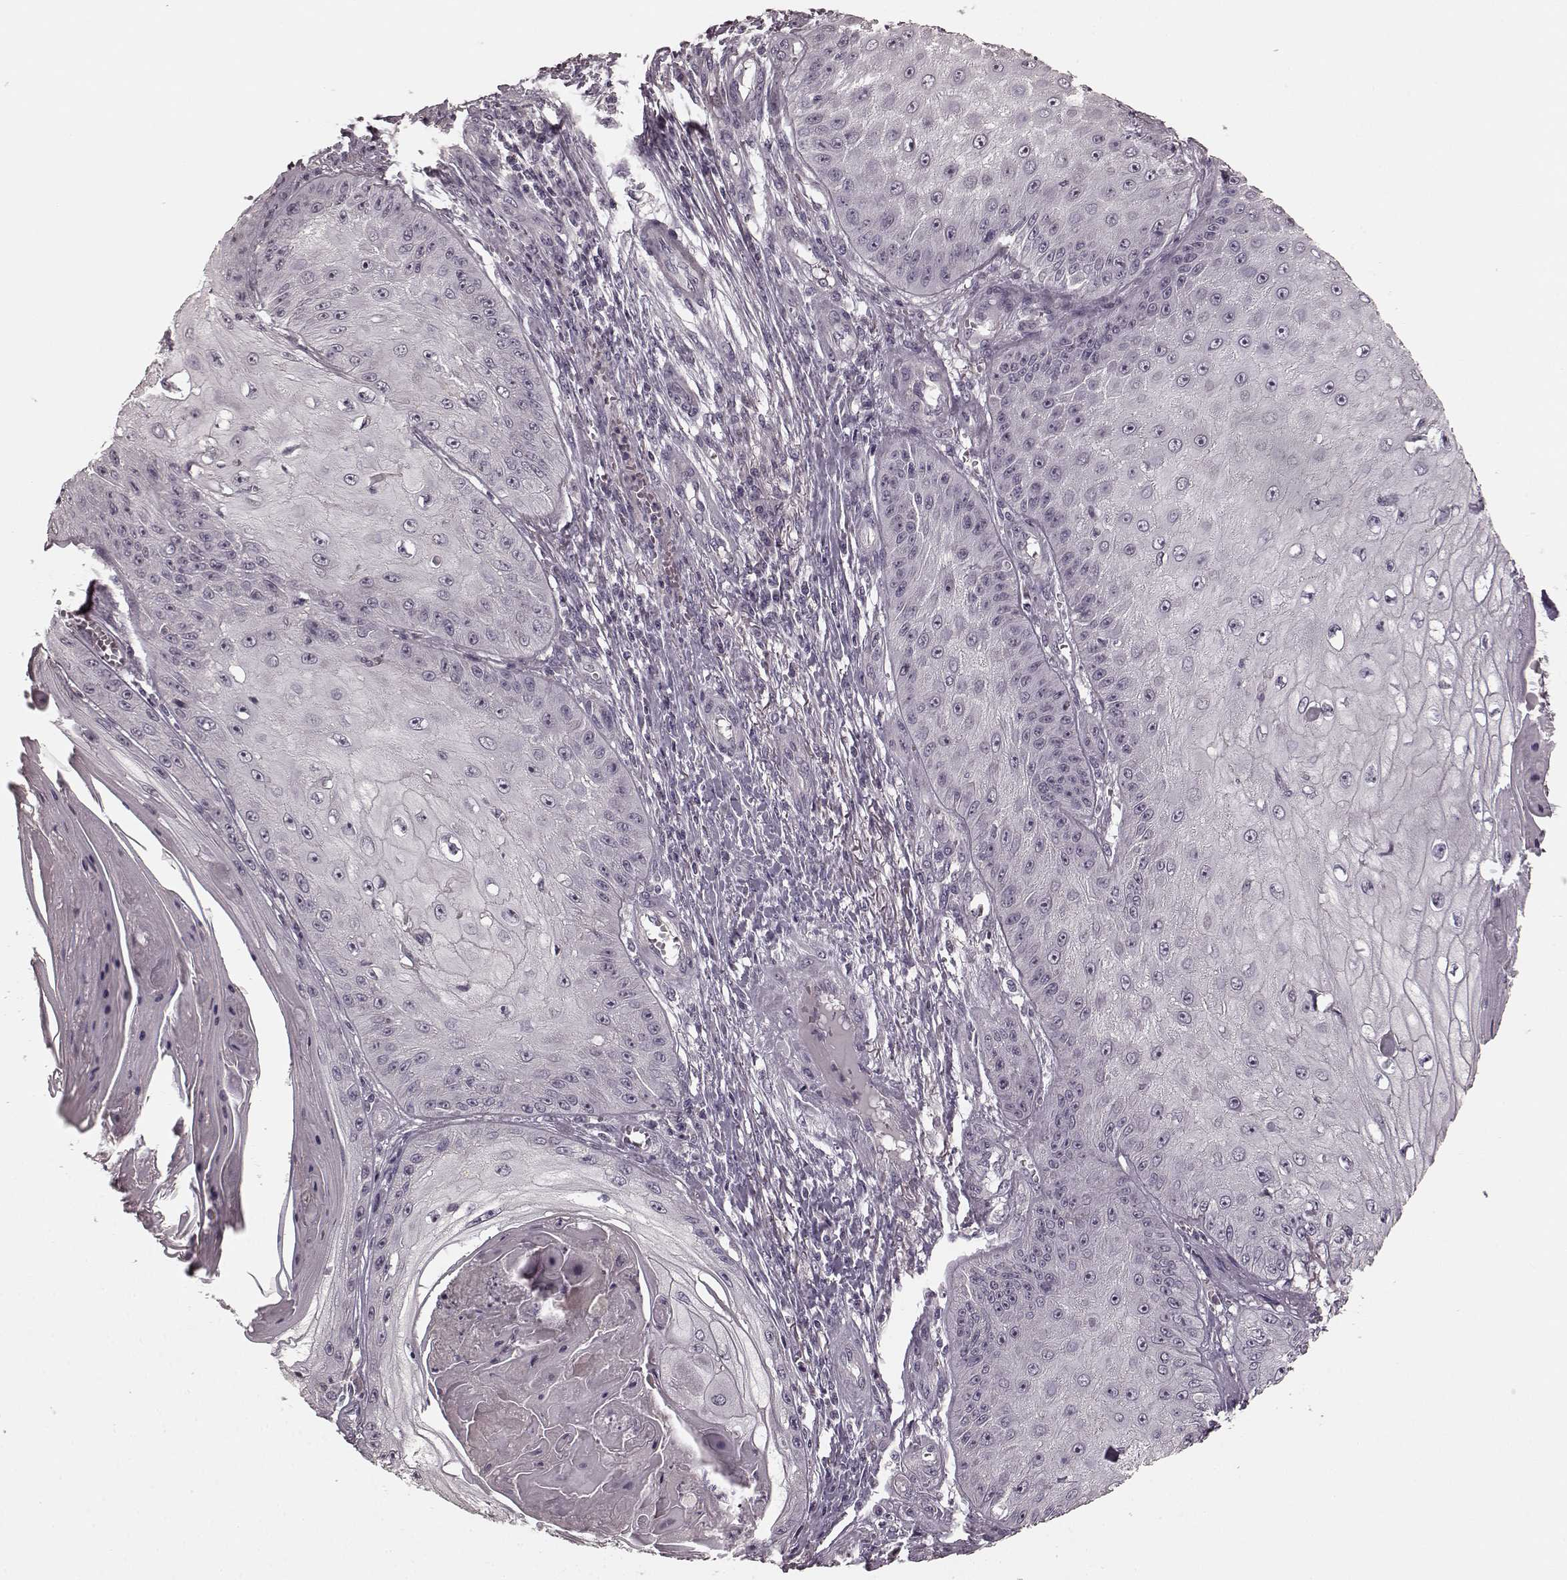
{"staining": {"intensity": "negative", "quantity": "none", "location": "none"}, "tissue": "skin cancer", "cell_type": "Tumor cells", "image_type": "cancer", "snomed": [{"axis": "morphology", "description": "Squamous cell carcinoma, NOS"}, {"axis": "topography", "description": "Skin"}], "caption": "Immunohistochemistry of skin squamous cell carcinoma reveals no positivity in tumor cells.", "gene": "PRKCE", "patient": {"sex": "male", "age": 70}}